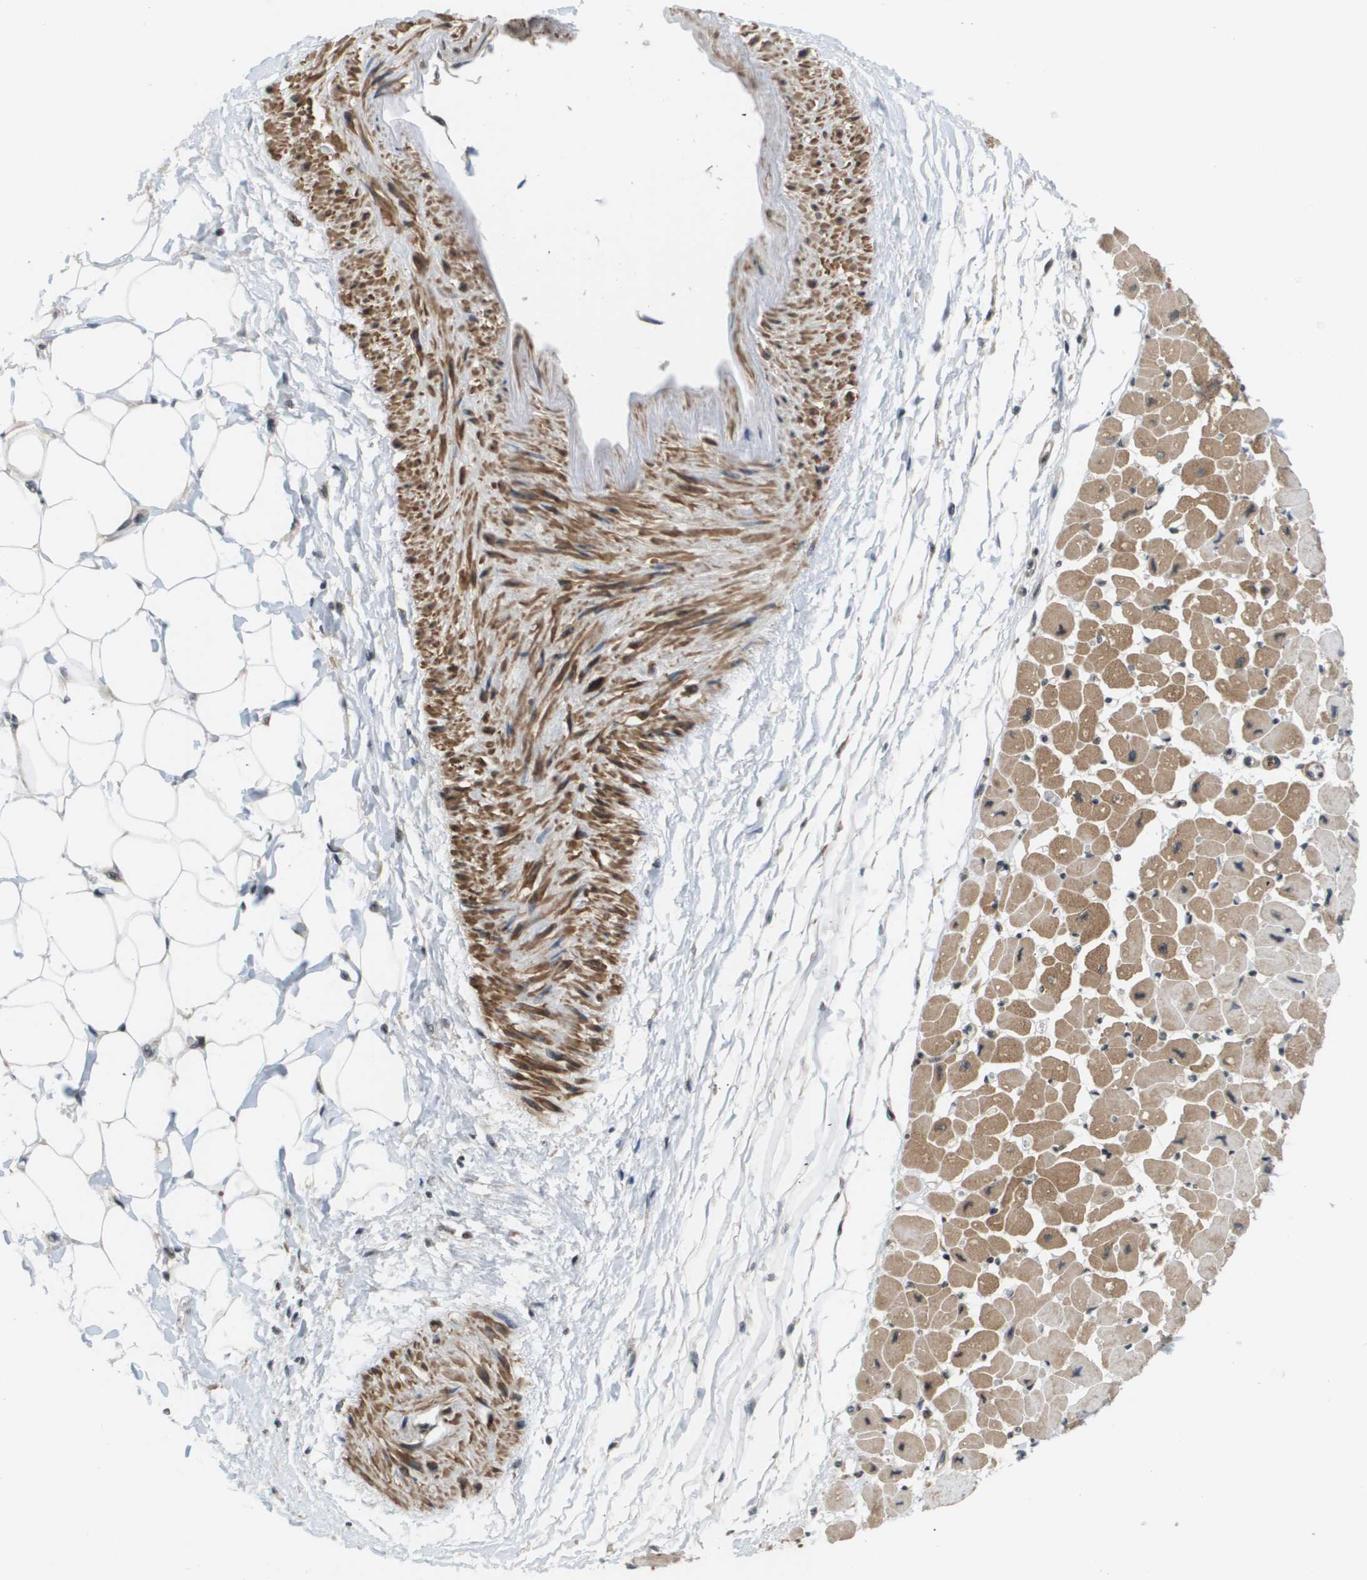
{"staining": {"intensity": "moderate", "quantity": ">75%", "location": "cytoplasmic/membranous"}, "tissue": "heart muscle", "cell_type": "Cardiomyocytes", "image_type": "normal", "snomed": [{"axis": "morphology", "description": "Normal tissue, NOS"}, {"axis": "topography", "description": "Heart"}], "caption": "Protein expression analysis of unremarkable human heart muscle reveals moderate cytoplasmic/membranous expression in about >75% of cardiomyocytes. The staining was performed using DAB, with brown indicating positive protein expression. Nuclei are stained blue with hematoxylin.", "gene": "PRCC", "patient": {"sex": "female", "age": 54}}